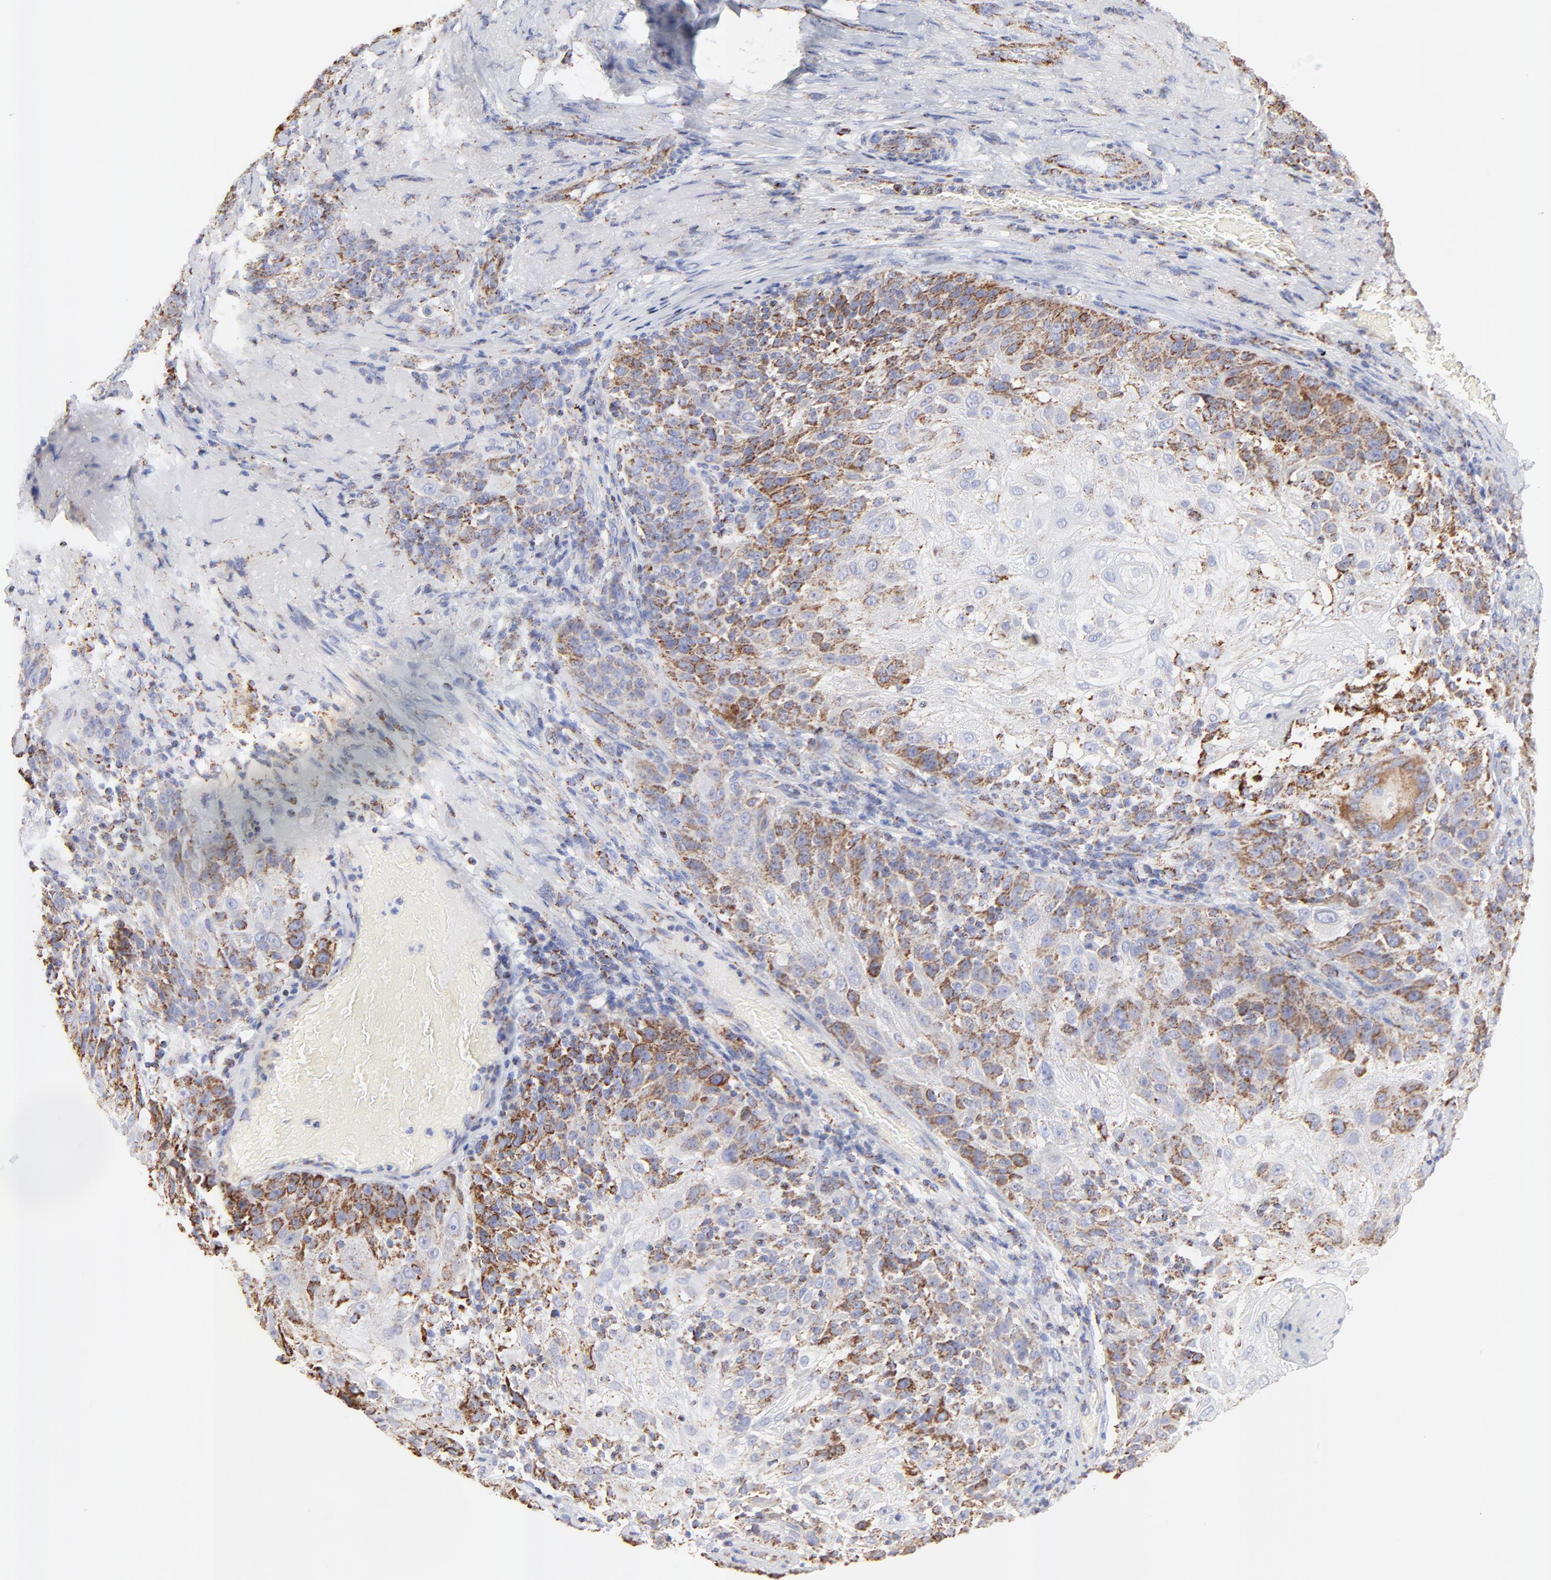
{"staining": {"intensity": "moderate", "quantity": ">75%", "location": "cytoplasmic/membranous"}, "tissue": "skin cancer", "cell_type": "Tumor cells", "image_type": "cancer", "snomed": [{"axis": "morphology", "description": "Normal tissue, NOS"}, {"axis": "morphology", "description": "Squamous cell carcinoma, NOS"}, {"axis": "topography", "description": "Skin"}], "caption": "There is medium levels of moderate cytoplasmic/membranous positivity in tumor cells of squamous cell carcinoma (skin), as demonstrated by immunohistochemical staining (brown color).", "gene": "COX4I1", "patient": {"sex": "female", "age": 83}}